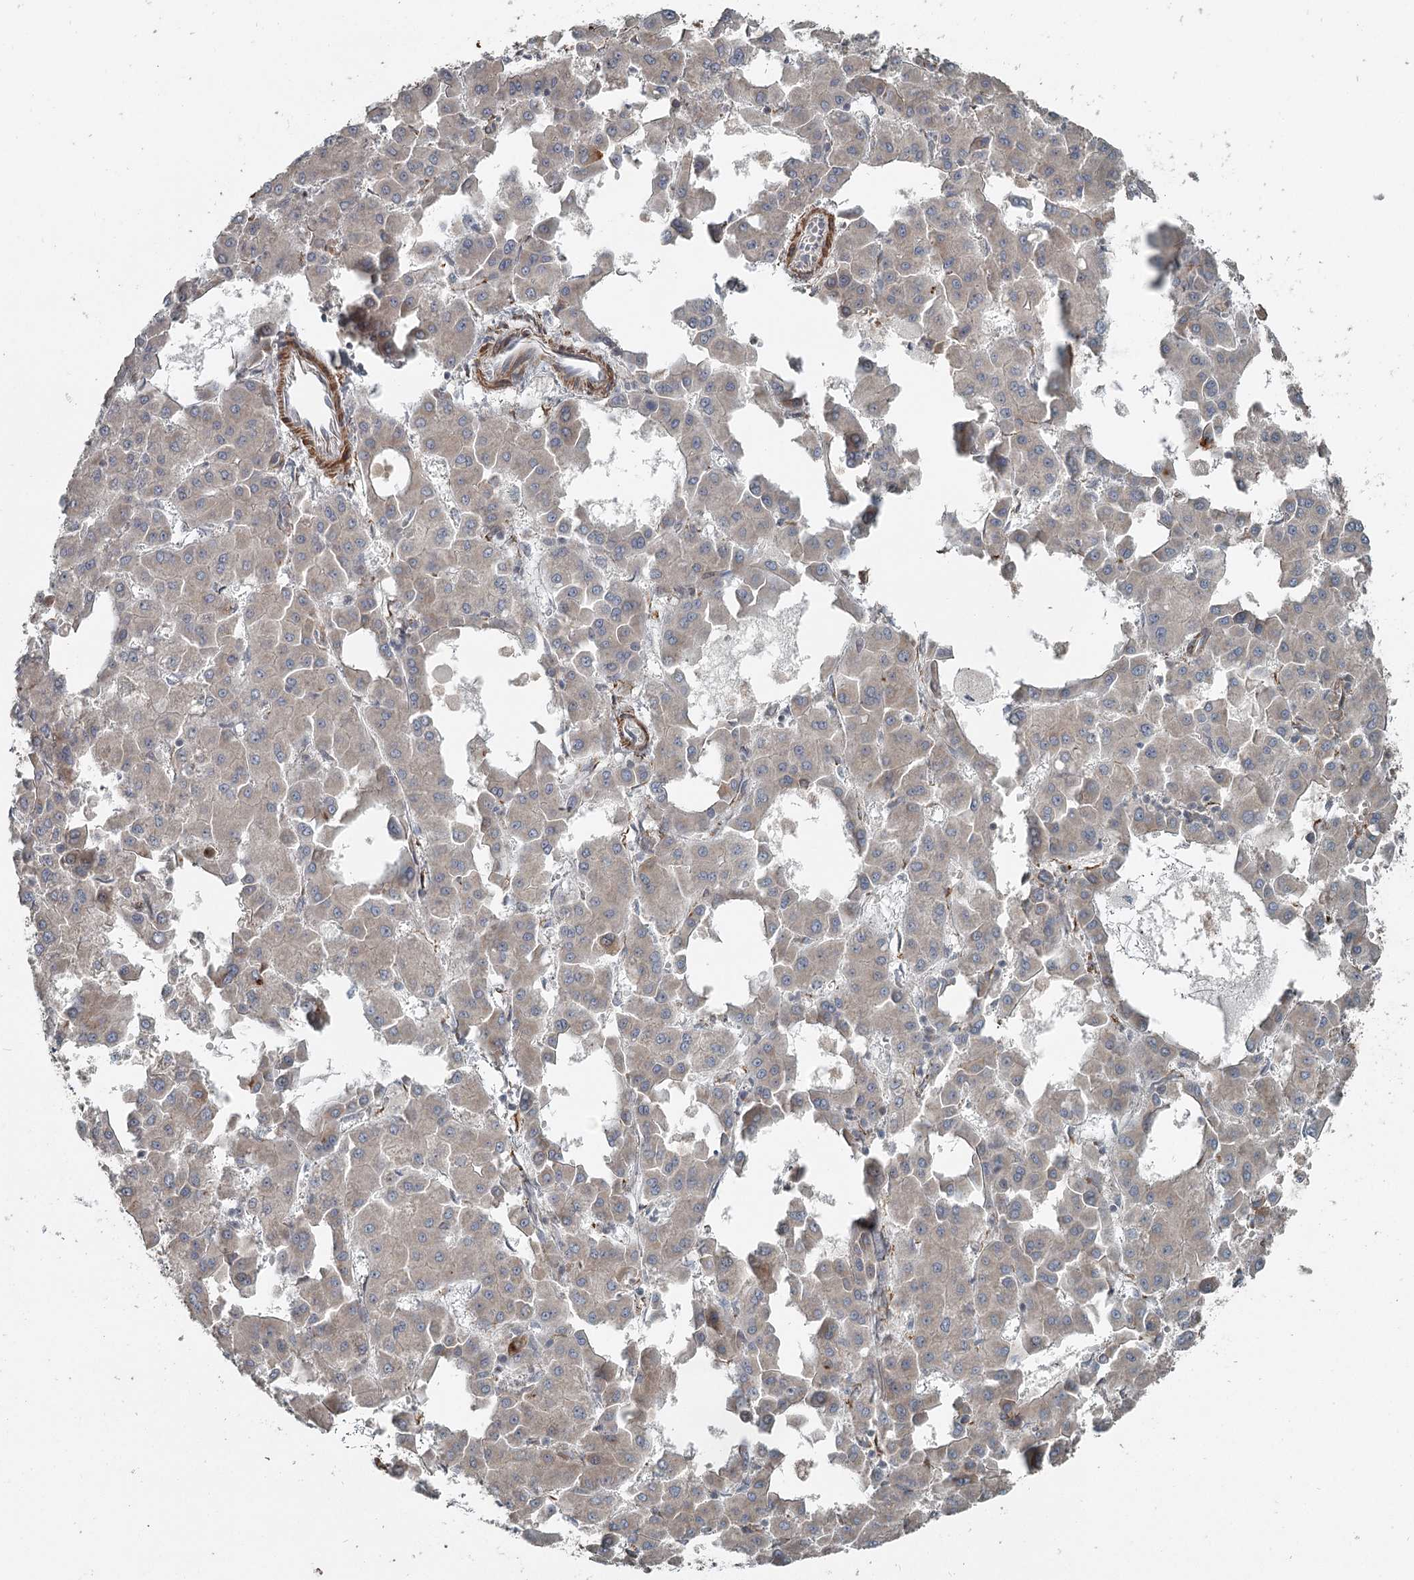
{"staining": {"intensity": "weak", "quantity": "<25%", "location": "cytoplasmic/membranous"}, "tissue": "liver cancer", "cell_type": "Tumor cells", "image_type": "cancer", "snomed": [{"axis": "morphology", "description": "Carcinoma, Hepatocellular, NOS"}, {"axis": "topography", "description": "Liver"}], "caption": "High power microscopy micrograph of an IHC image of liver cancer (hepatocellular carcinoma), revealing no significant expression in tumor cells.", "gene": "RASSF8", "patient": {"sex": "male", "age": 47}}